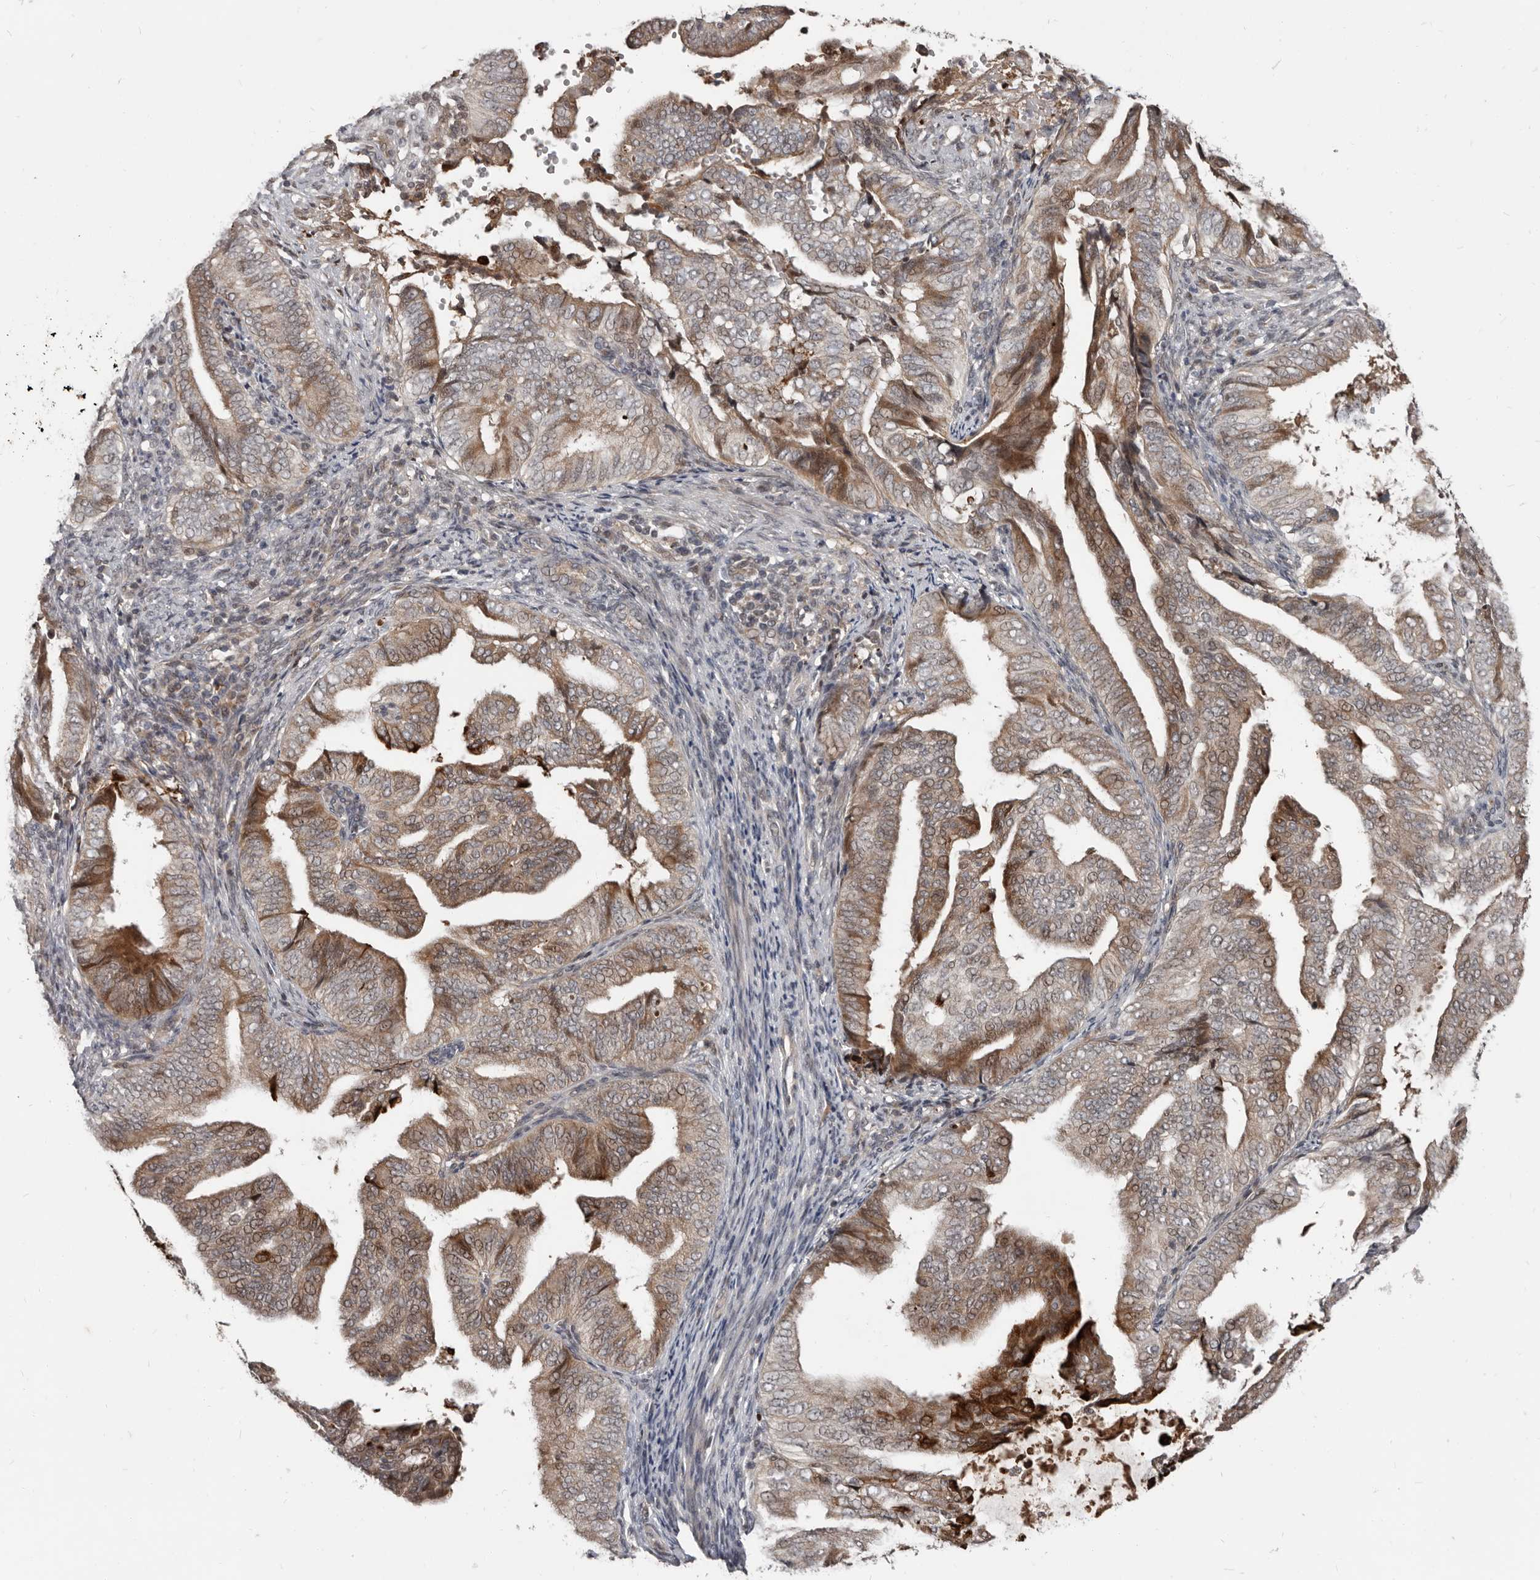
{"staining": {"intensity": "strong", "quantity": "25%-75%", "location": "cytoplasmic/membranous,nuclear"}, "tissue": "endometrial cancer", "cell_type": "Tumor cells", "image_type": "cancer", "snomed": [{"axis": "morphology", "description": "Adenocarcinoma, NOS"}, {"axis": "topography", "description": "Endometrium"}], "caption": "IHC staining of endometrial cancer (adenocarcinoma), which reveals high levels of strong cytoplasmic/membranous and nuclear positivity in approximately 25%-75% of tumor cells indicating strong cytoplasmic/membranous and nuclear protein positivity. The staining was performed using DAB (3,3'-diaminobenzidine) (brown) for protein detection and nuclei were counterstained in hematoxylin (blue).", "gene": "APOL6", "patient": {"sex": "female", "age": 58}}